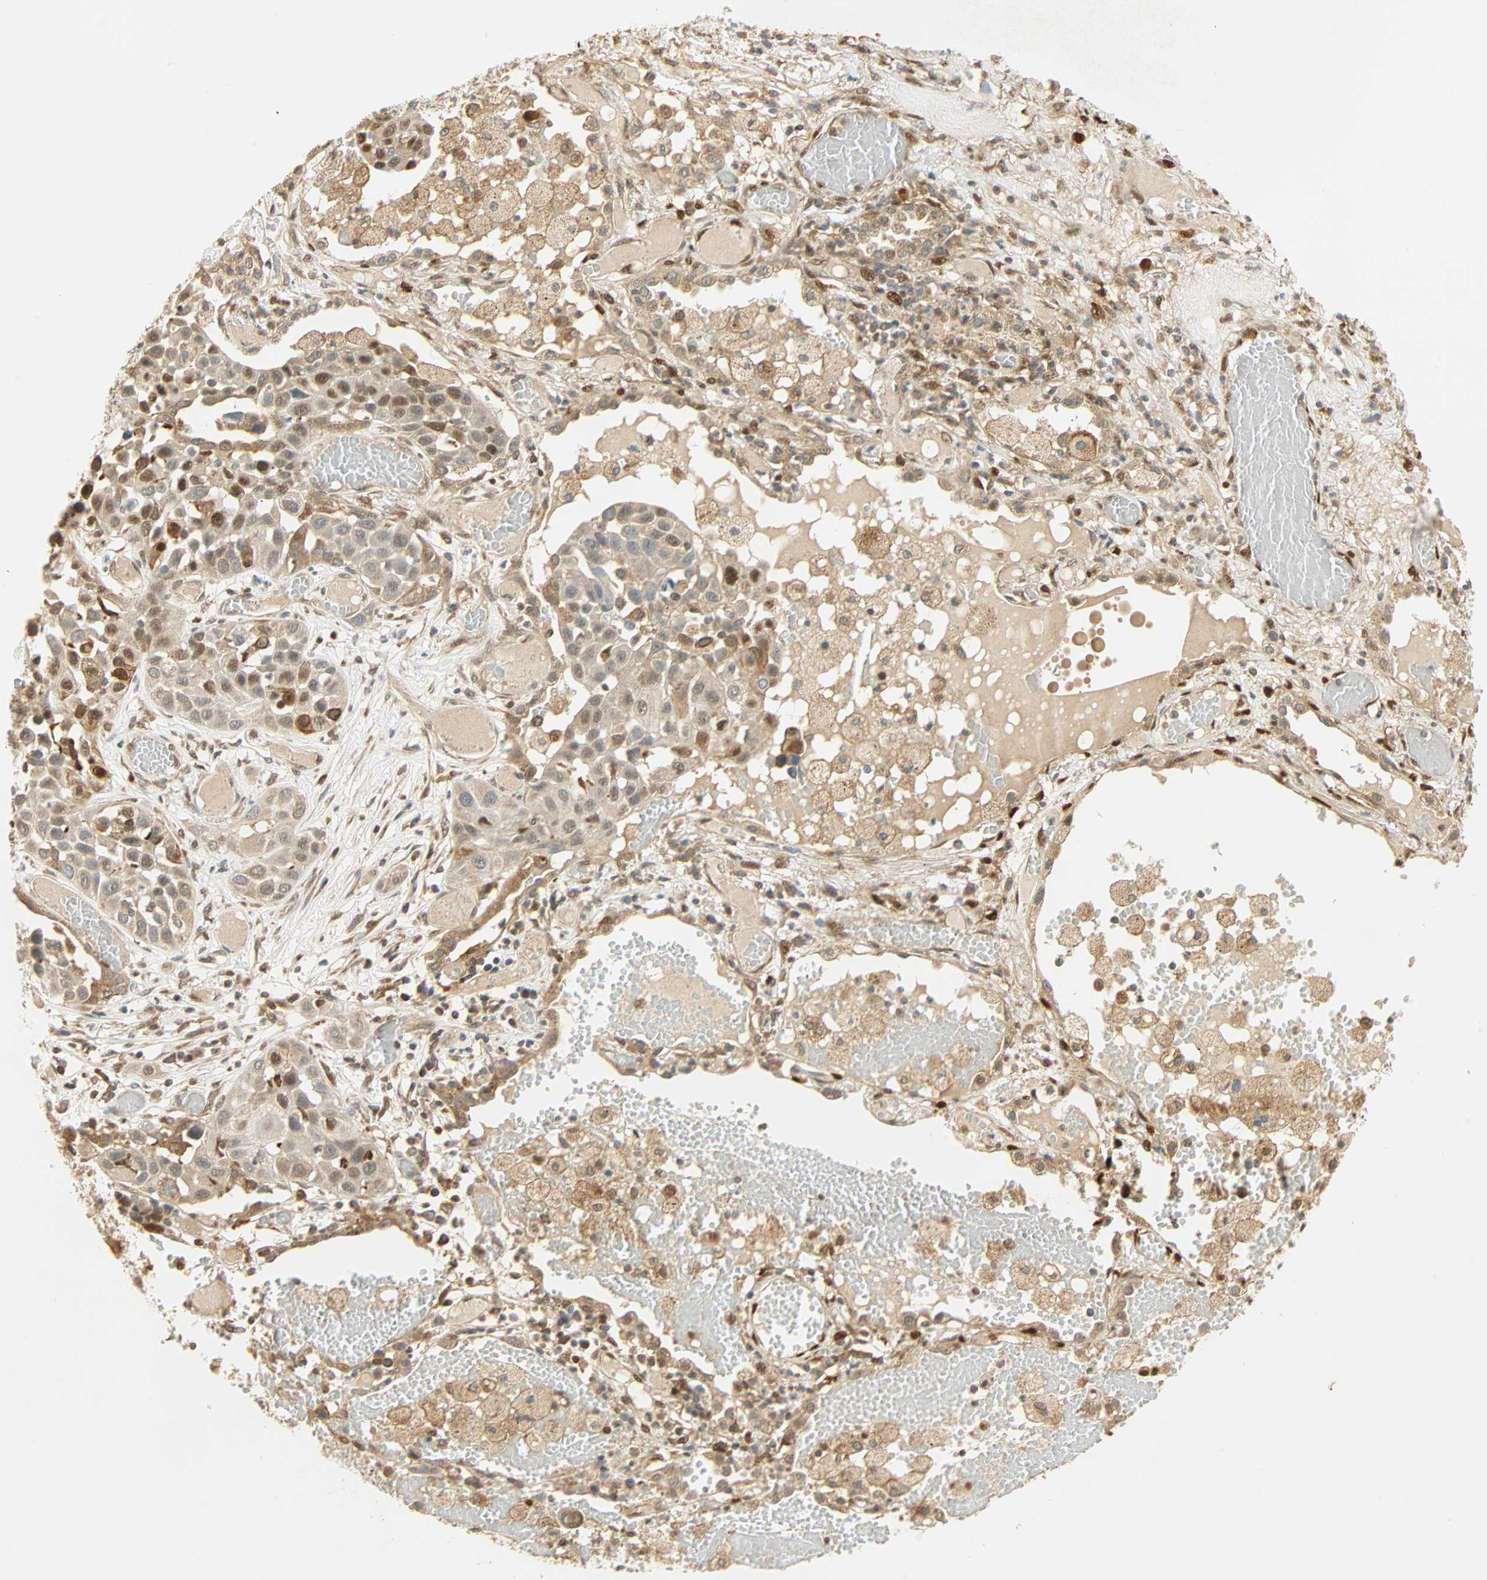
{"staining": {"intensity": "strong", "quantity": ">75%", "location": "cytoplasmic/membranous,nuclear"}, "tissue": "lung cancer", "cell_type": "Tumor cells", "image_type": "cancer", "snomed": [{"axis": "morphology", "description": "Squamous cell carcinoma, NOS"}, {"axis": "topography", "description": "Lung"}], "caption": "IHC histopathology image of neoplastic tissue: lung cancer (squamous cell carcinoma) stained using immunohistochemistry reveals high levels of strong protein expression localized specifically in the cytoplasmic/membranous and nuclear of tumor cells, appearing as a cytoplasmic/membranous and nuclear brown color.", "gene": "PNPLA6", "patient": {"sex": "male", "age": 71}}